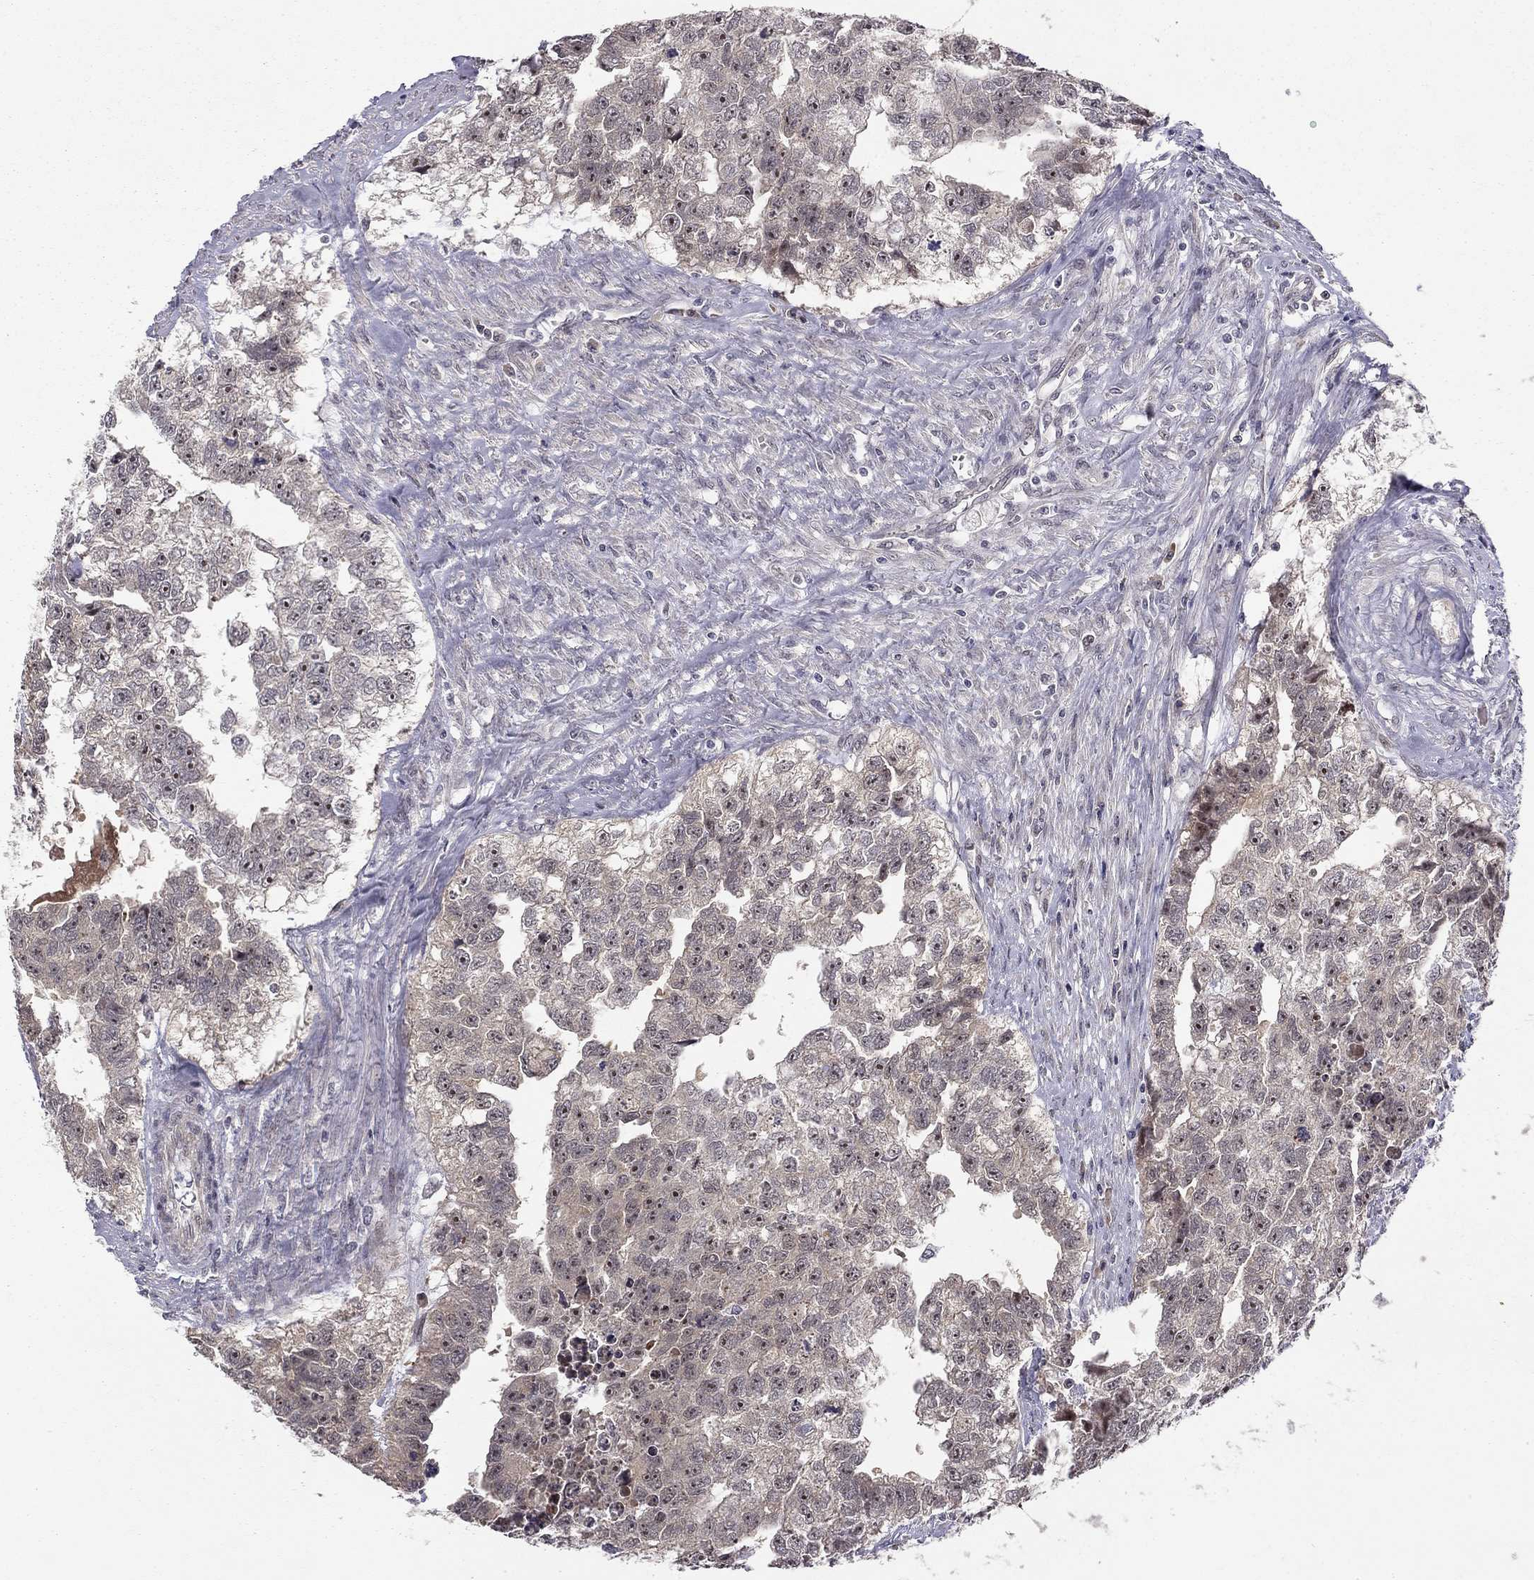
{"staining": {"intensity": "moderate", "quantity": "25%-75%", "location": "nuclear"}, "tissue": "testis cancer", "cell_type": "Tumor cells", "image_type": "cancer", "snomed": [{"axis": "morphology", "description": "Carcinoma, Embryonal, NOS"}, {"axis": "morphology", "description": "Teratoma, malignant, NOS"}, {"axis": "topography", "description": "Testis"}], "caption": "Testis embryonal carcinoma tissue reveals moderate nuclear expression in about 25%-75% of tumor cells, visualized by immunohistochemistry.", "gene": "STXBP6", "patient": {"sex": "male", "age": 44}}